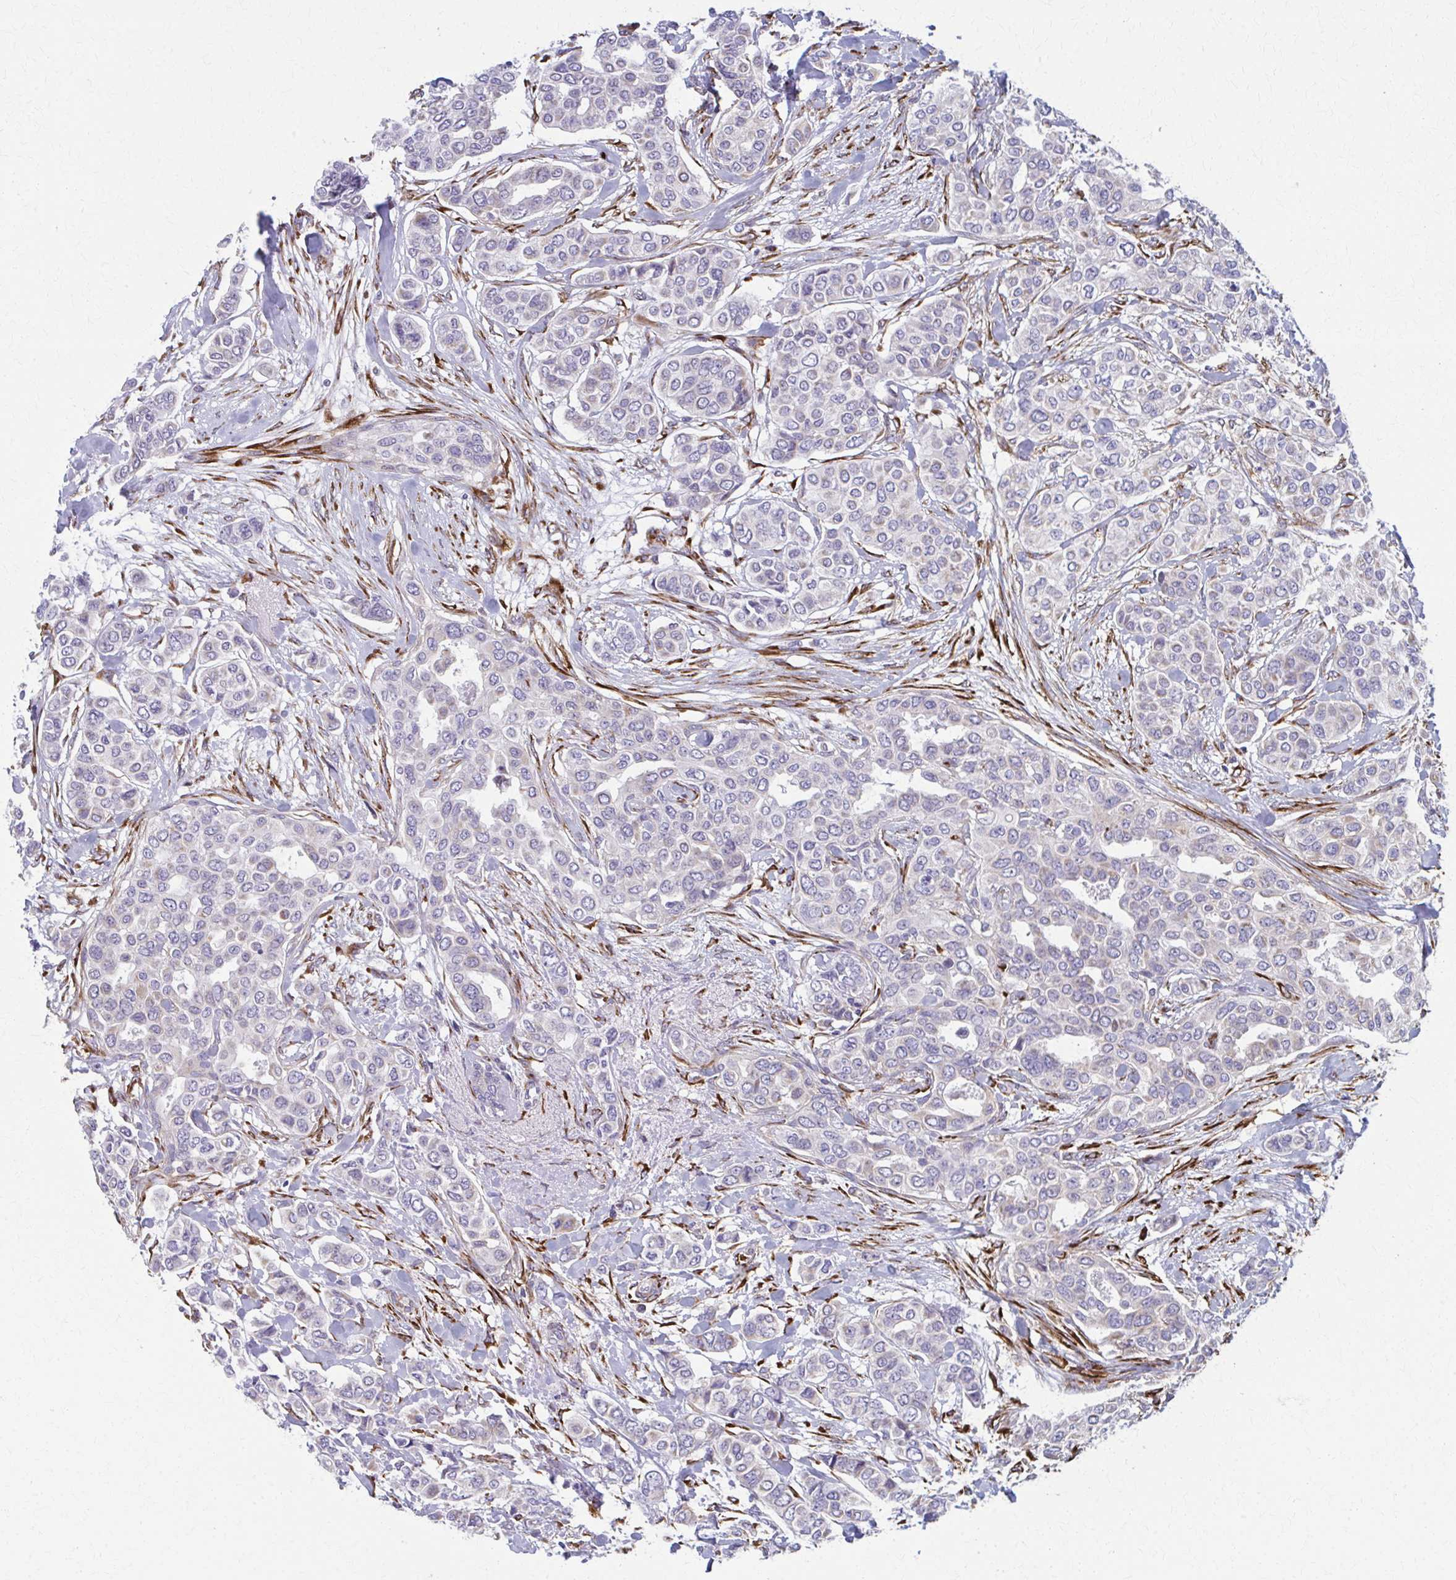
{"staining": {"intensity": "negative", "quantity": "none", "location": "none"}, "tissue": "breast cancer", "cell_type": "Tumor cells", "image_type": "cancer", "snomed": [{"axis": "morphology", "description": "Lobular carcinoma"}, {"axis": "topography", "description": "Breast"}], "caption": "High magnification brightfield microscopy of breast lobular carcinoma stained with DAB (brown) and counterstained with hematoxylin (blue): tumor cells show no significant staining.", "gene": "SPATS2L", "patient": {"sex": "female", "age": 51}}